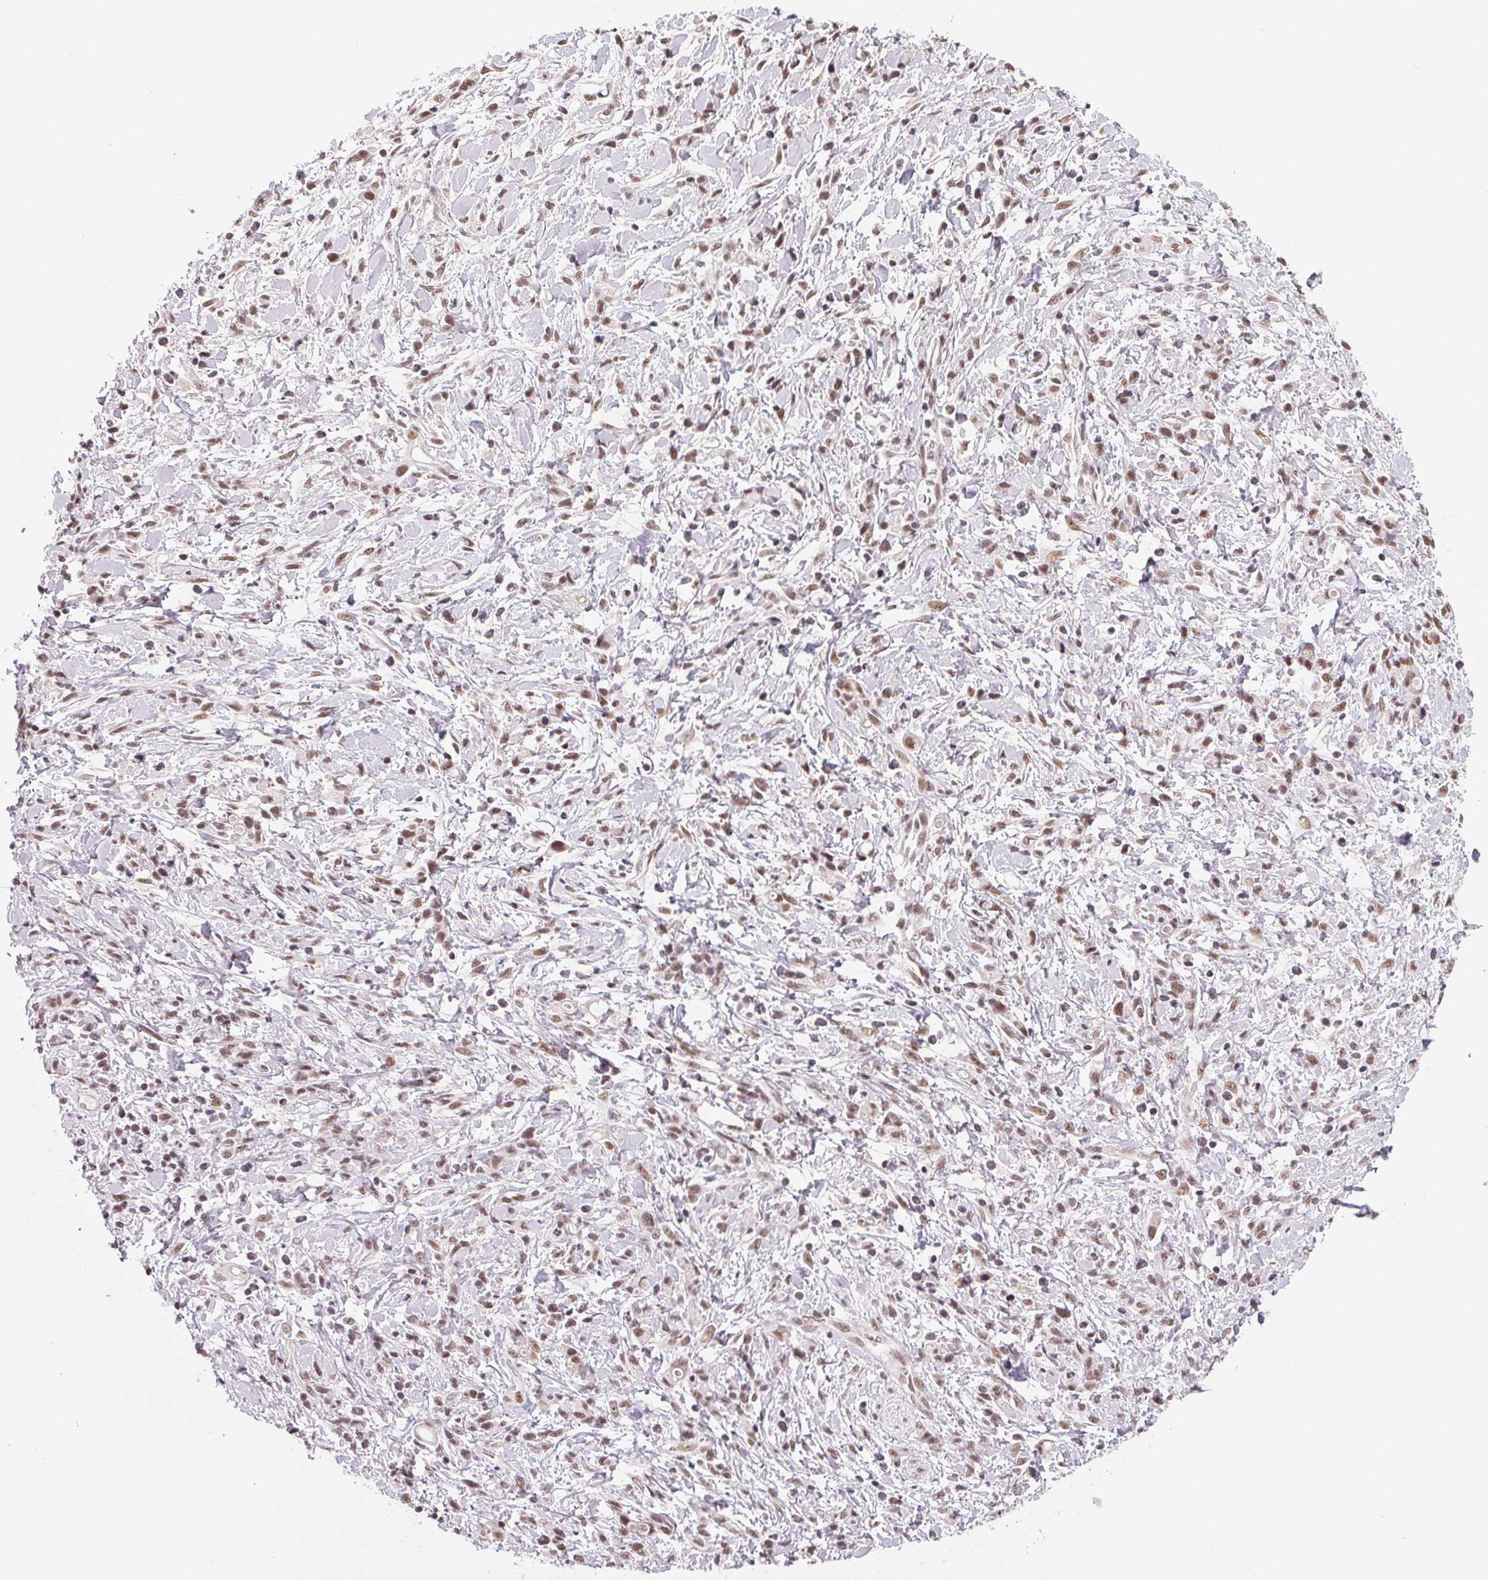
{"staining": {"intensity": "weak", "quantity": "25%-75%", "location": "nuclear"}, "tissue": "stomach cancer", "cell_type": "Tumor cells", "image_type": "cancer", "snomed": [{"axis": "morphology", "description": "Adenocarcinoma, NOS"}, {"axis": "topography", "description": "Stomach"}], "caption": "High-power microscopy captured an immunohistochemistry photomicrograph of stomach cancer (adenocarcinoma), revealing weak nuclear expression in approximately 25%-75% of tumor cells.", "gene": "SRSF7", "patient": {"sex": "female", "age": 84}}